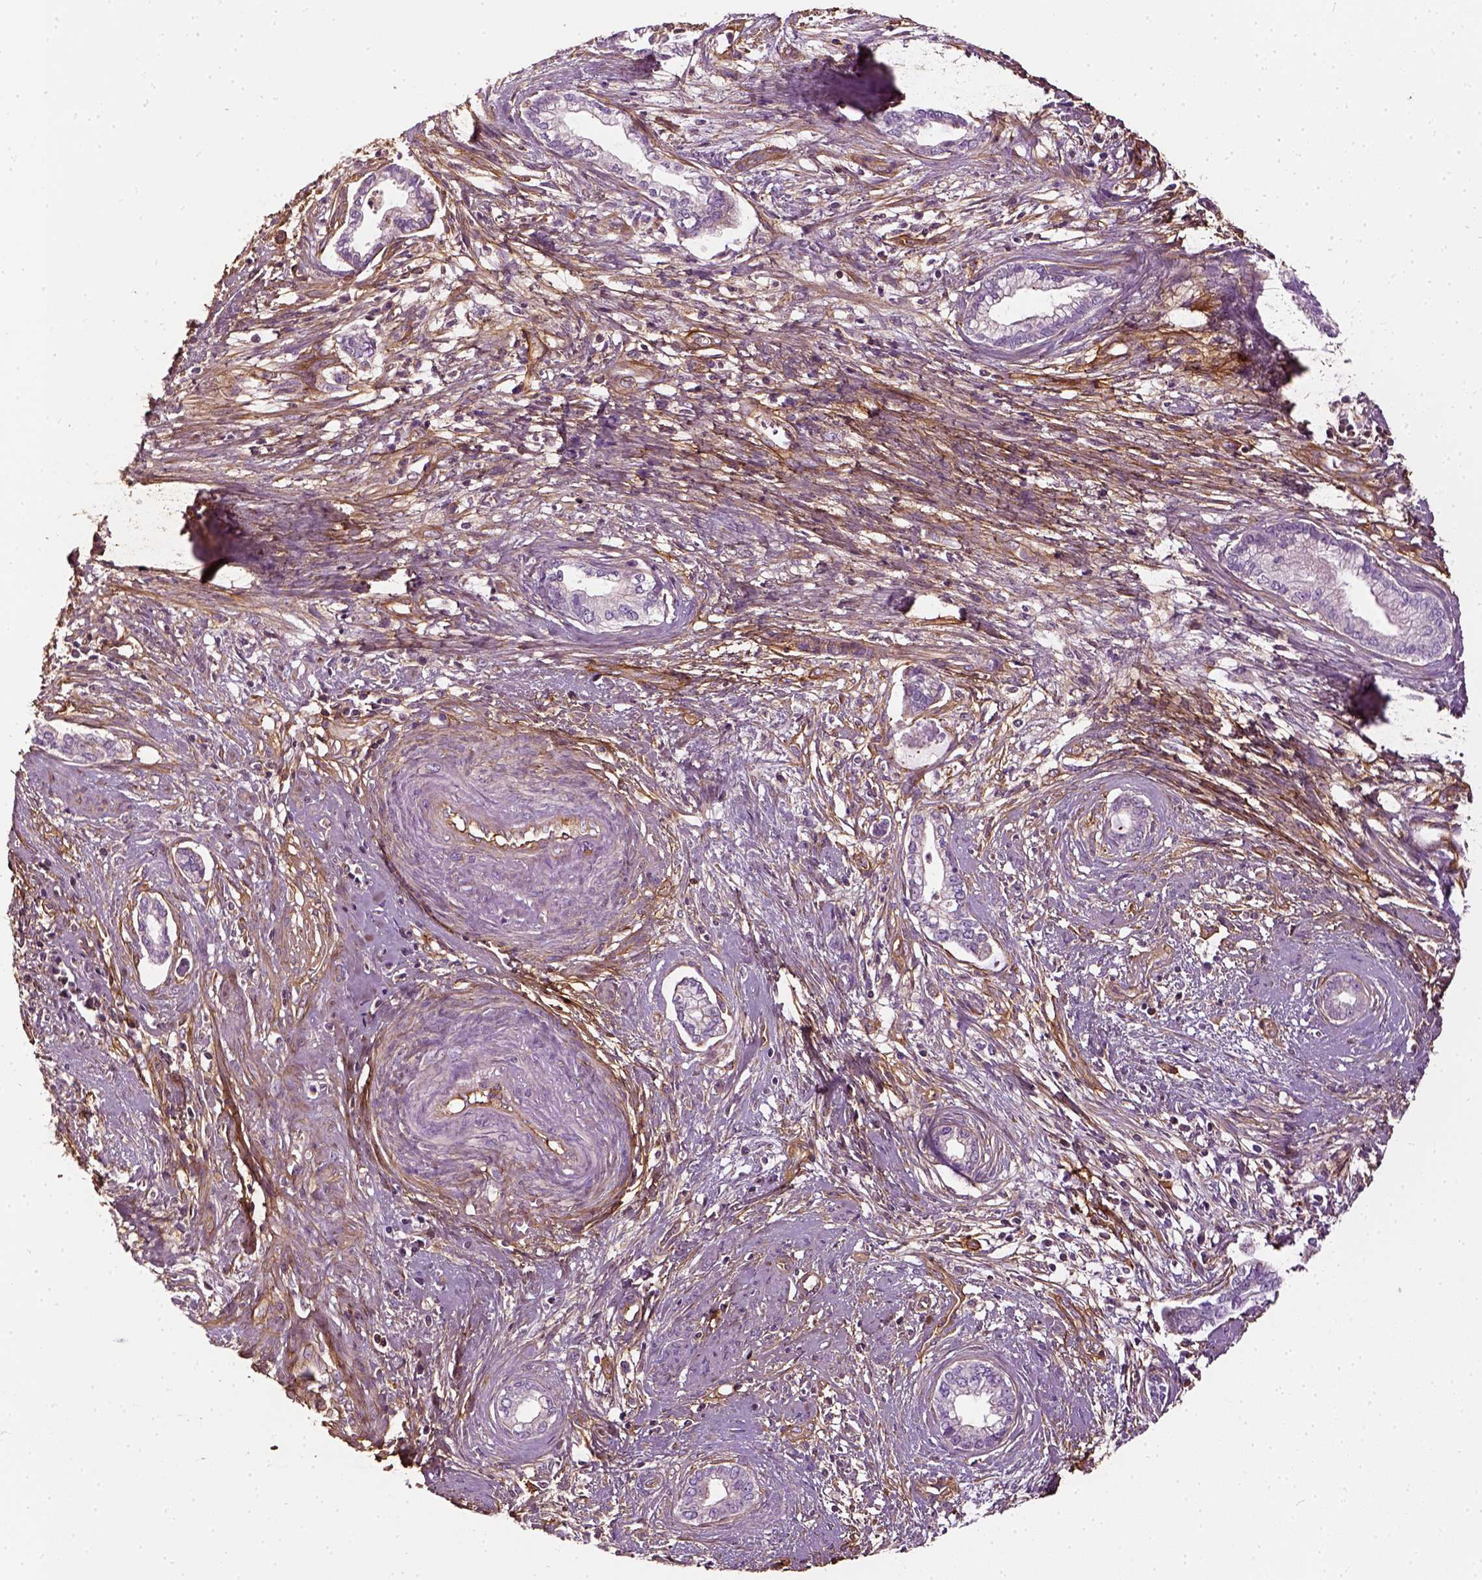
{"staining": {"intensity": "negative", "quantity": "none", "location": "none"}, "tissue": "cervical cancer", "cell_type": "Tumor cells", "image_type": "cancer", "snomed": [{"axis": "morphology", "description": "Adenocarcinoma, NOS"}, {"axis": "topography", "description": "Cervix"}], "caption": "Photomicrograph shows no protein staining in tumor cells of cervical cancer (adenocarcinoma) tissue.", "gene": "COL6A2", "patient": {"sex": "female", "age": 62}}